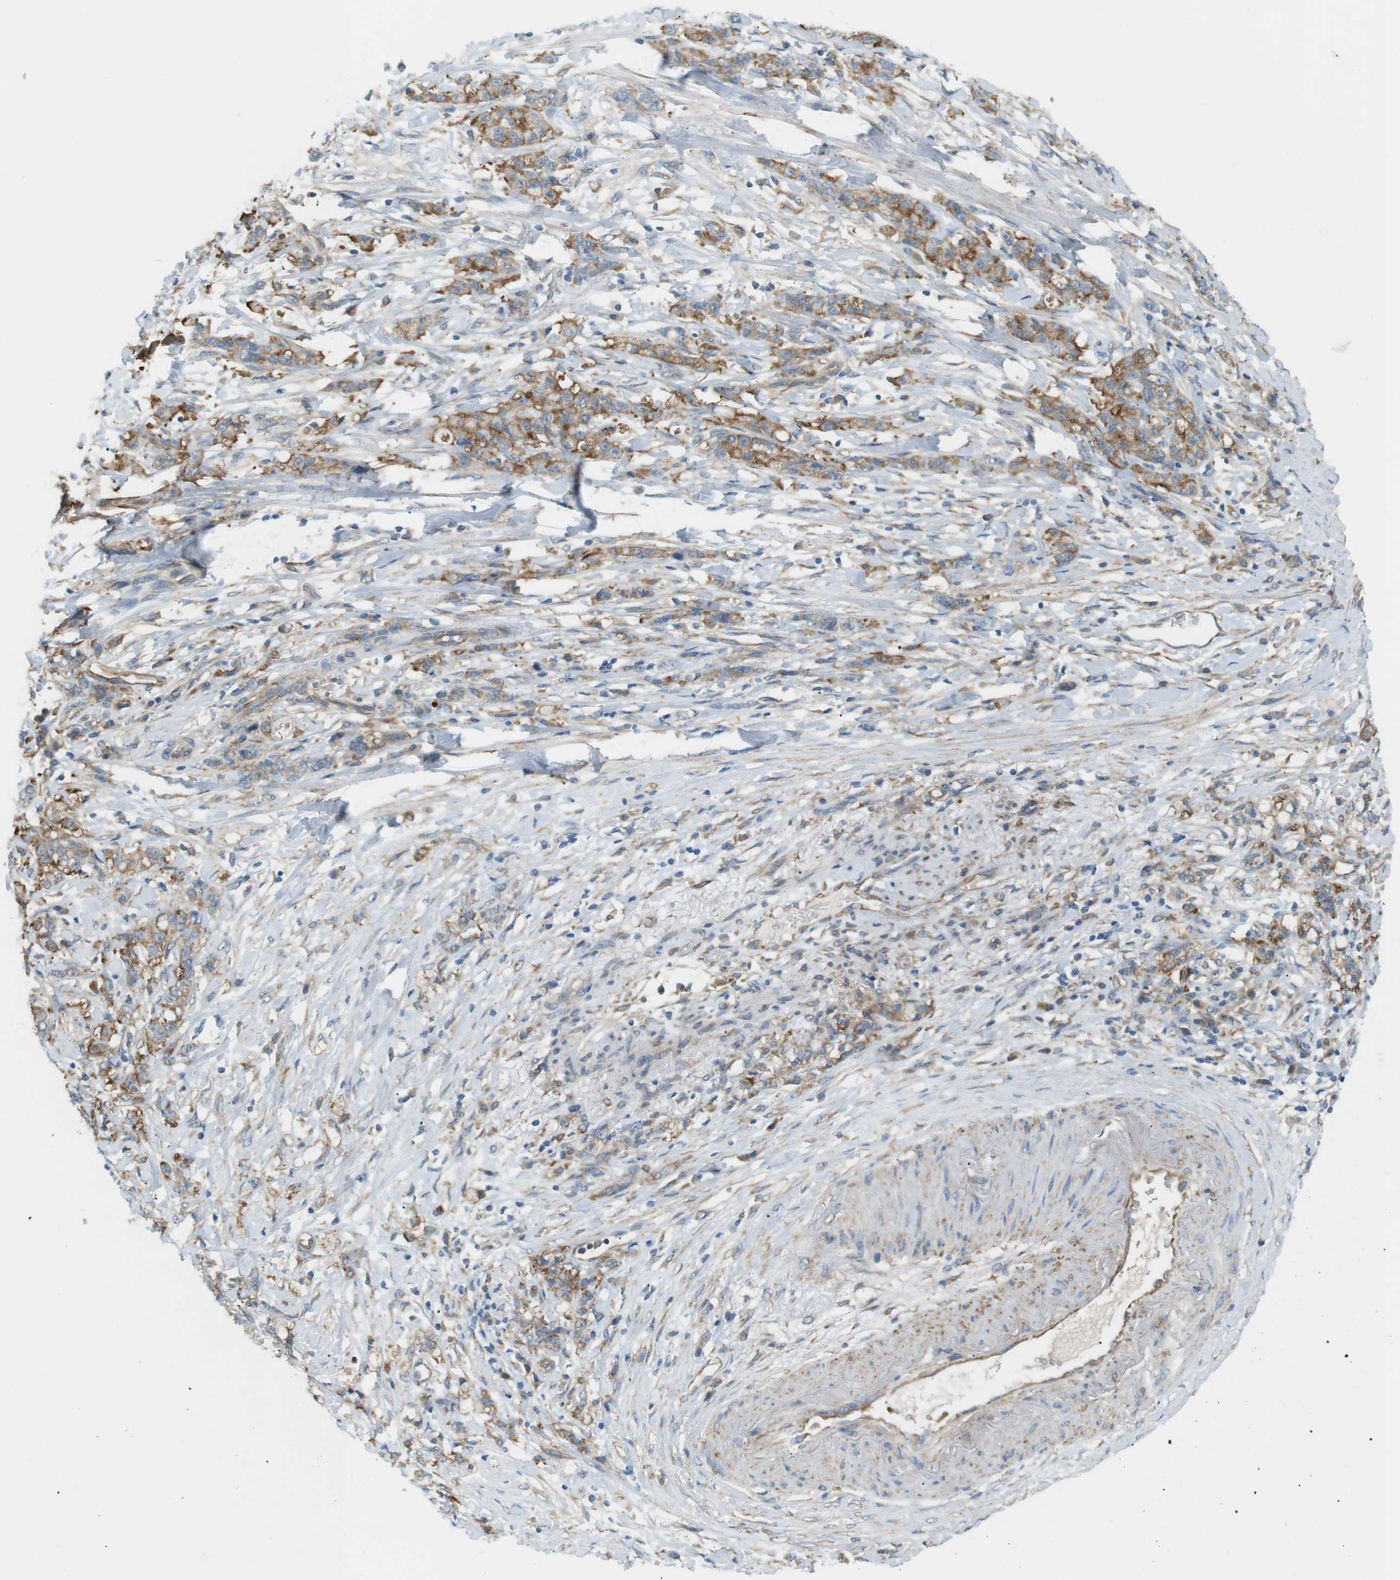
{"staining": {"intensity": "moderate", "quantity": ">75%", "location": "cytoplasmic/membranous"}, "tissue": "stomach cancer", "cell_type": "Tumor cells", "image_type": "cancer", "snomed": [{"axis": "morphology", "description": "Adenocarcinoma, NOS"}, {"axis": "topography", "description": "Stomach, lower"}], "caption": "There is medium levels of moderate cytoplasmic/membranous expression in tumor cells of stomach cancer (adenocarcinoma), as demonstrated by immunohistochemical staining (brown color).", "gene": "PEPD", "patient": {"sex": "male", "age": 88}}